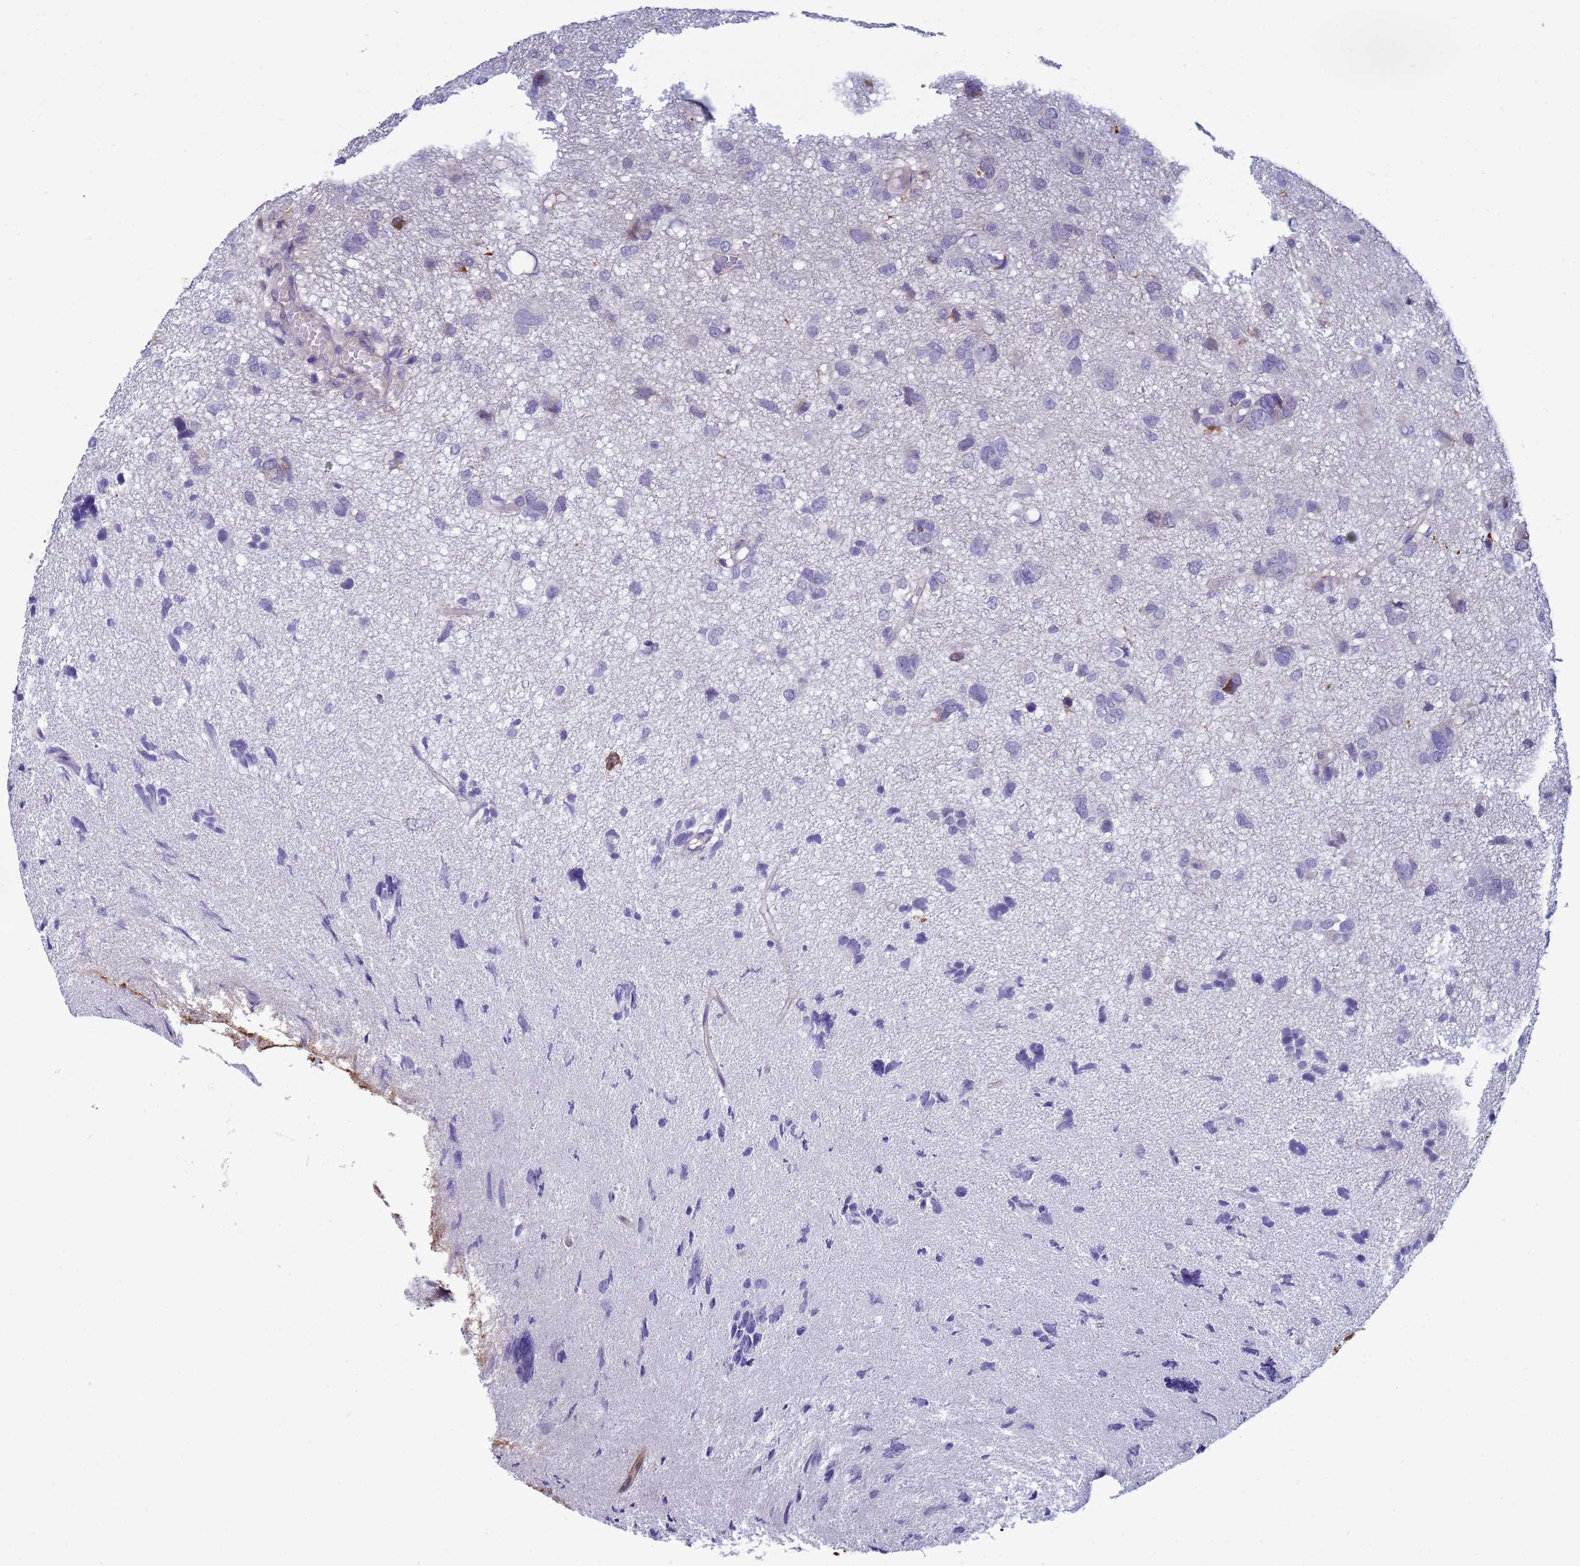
{"staining": {"intensity": "negative", "quantity": "none", "location": "none"}, "tissue": "glioma", "cell_type": "Tumor cells", "image_type": "cancer", "snomed": [{"axis": "morphology", "description": "Glioma, malignant, High grade"}, {"axis": "topography", "description": "Brain"}], "caption": "Tumor cells are negative for brown protein staining in glioma.", "gene": "TRPC6", "patient": {"sex": "female", "age": 59}}